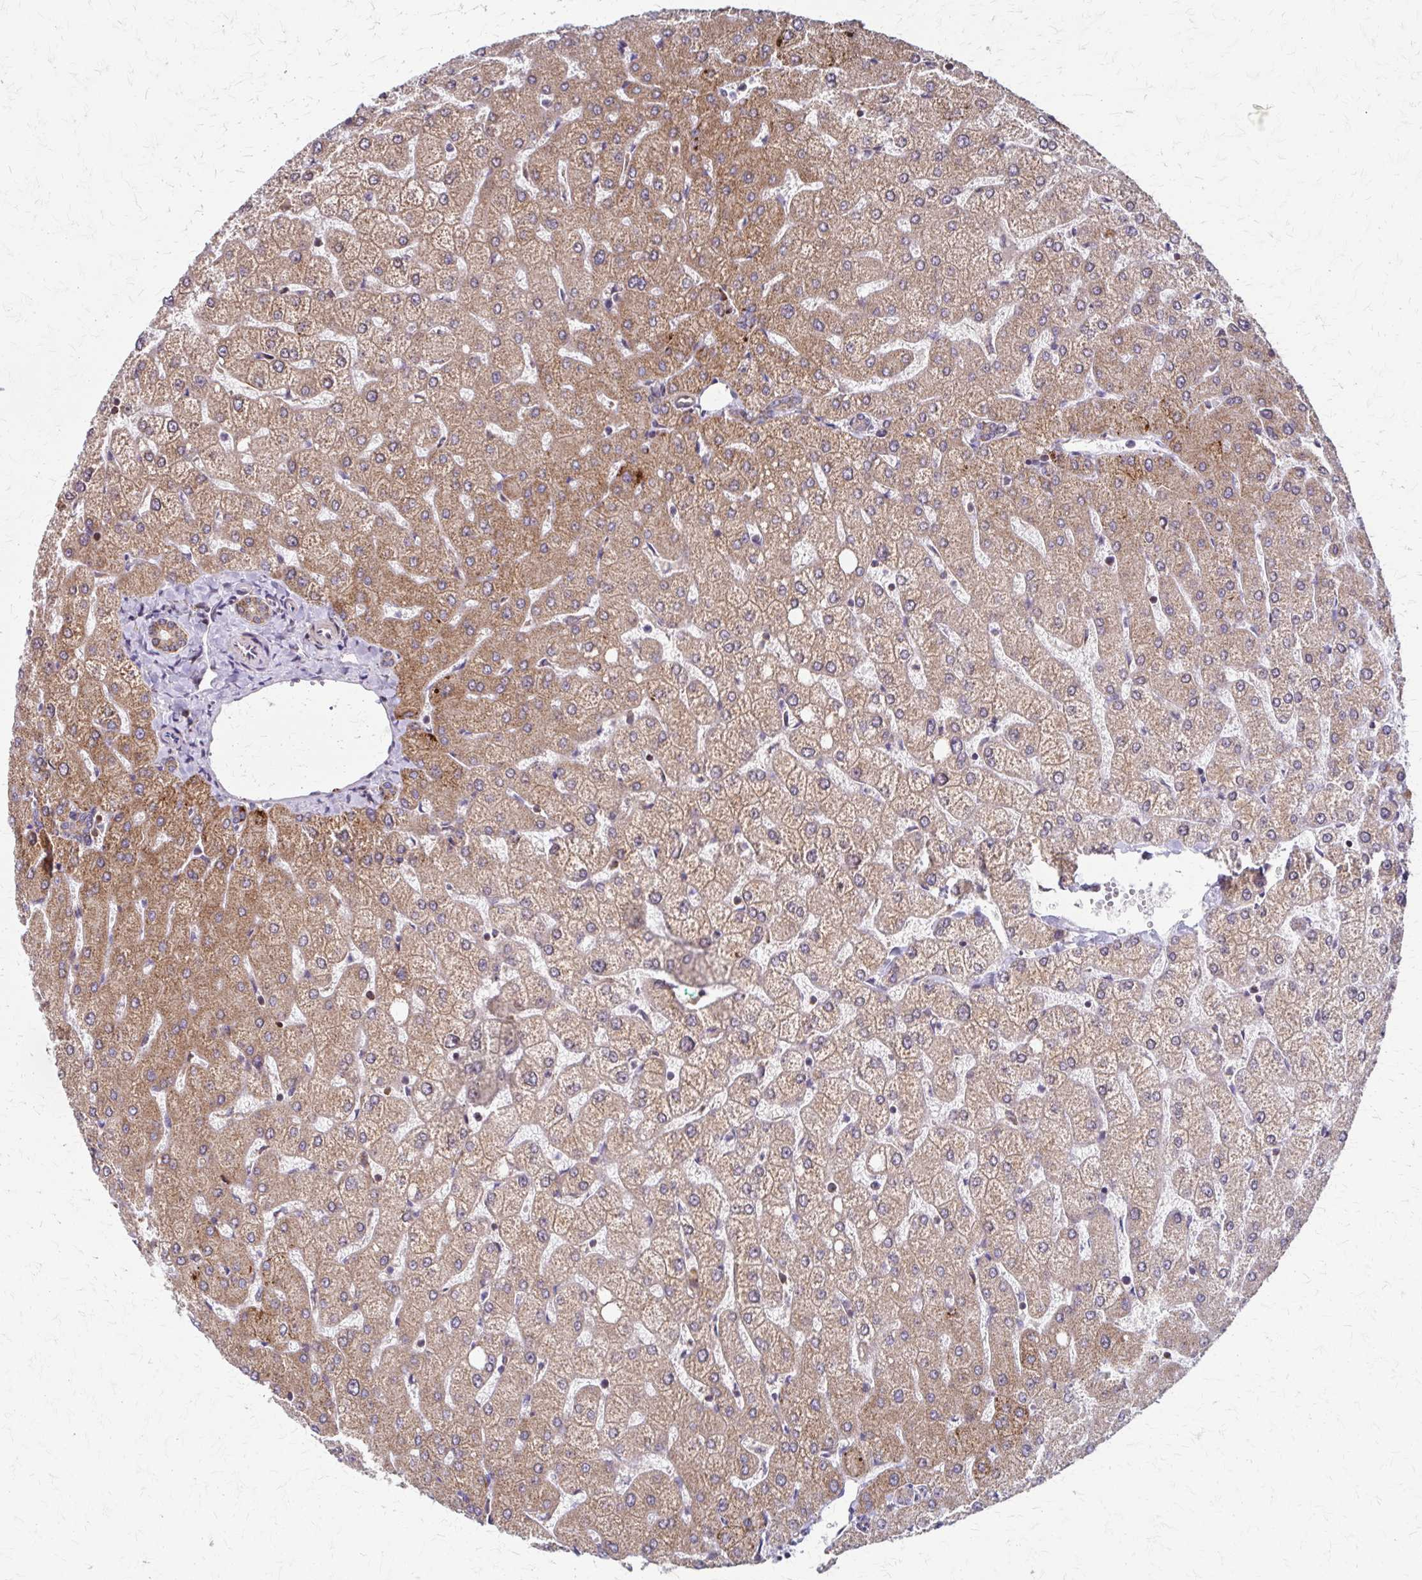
{"staining": {"intensity": "moderate", "quantity": ">75%", "location": "cytoplasmic/membranous"}, "tissue": "liver", "cell_type": "Cholangiocytes", "image_type": "normal", "snomed": [{"axis": "morphology", "description": "Normal tissue, NOS"}, {"axis": "topography", "description": "Liver"}], "caption": "Immunohistochemical staining of unremarkable human liver reveals >75% levels of moderate cytoplasmic/membranous protein positivity in approximately >75% of cholangiocytes.", "gene": "EEF2", "patient": {"sex": "female", "age": 54}}